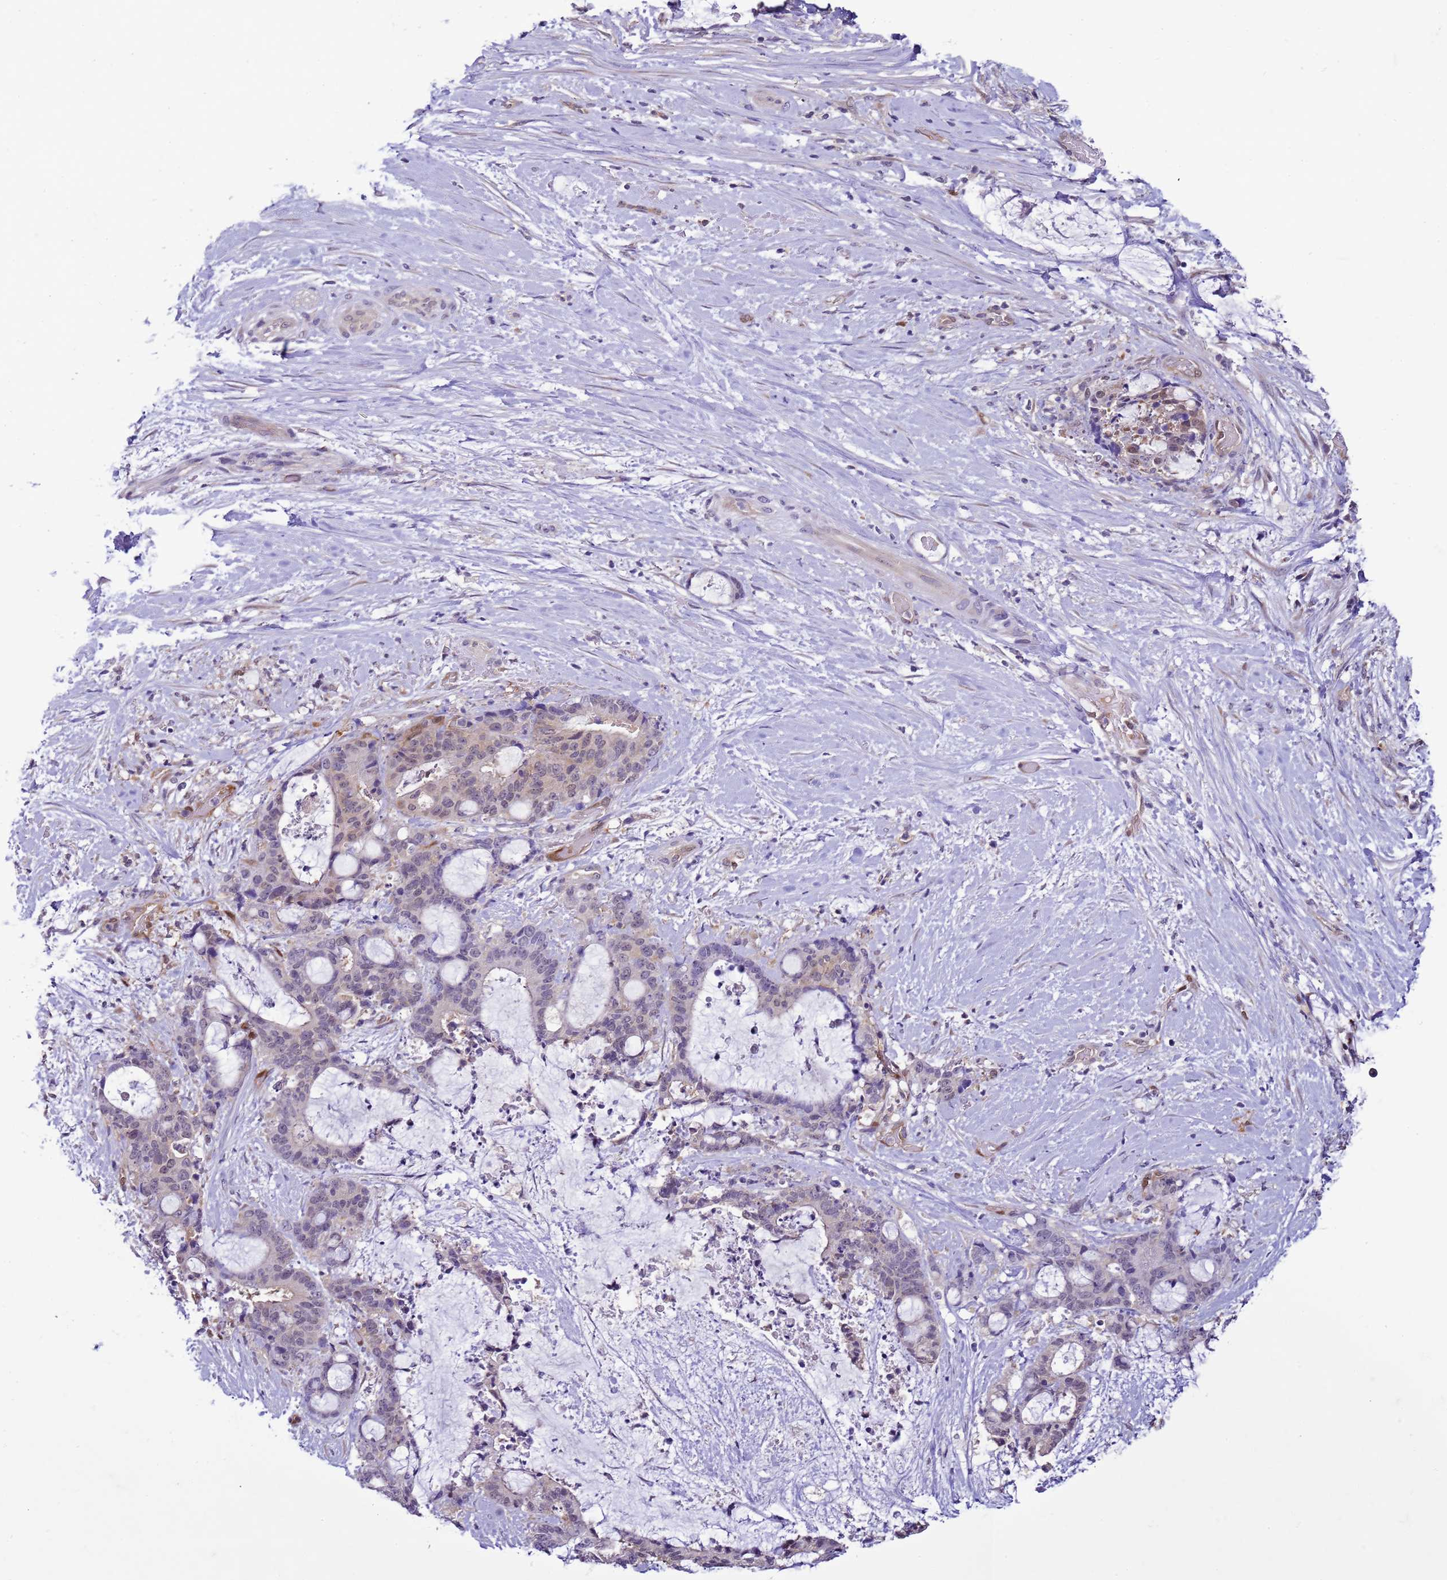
{"staining": {"intensity": "weak", "quantity": "<25%", "location": "nuclear"}, "tissue": "liver cancer", "cell_type": "Tumor cells", "image_type": "cancer", "snomed": [{"axis": "morphology", "description": "Normal tissue, NOS"}, {"axis": "morphology", "description": "Cholangiocarcinoma"}, {"axis": "topography", "description": "Liver"}, {"axis": "topography", "description": "Peripheral nerve tissue"}], "caption": "This is a micrograph of immunohistochemistry (IHC) staining of liver cancer (cholangiocarcinoma), which shows no positivity in tumor cells.", "gene": "DDI2", "patient": {"sex": "female", "age": 73}}